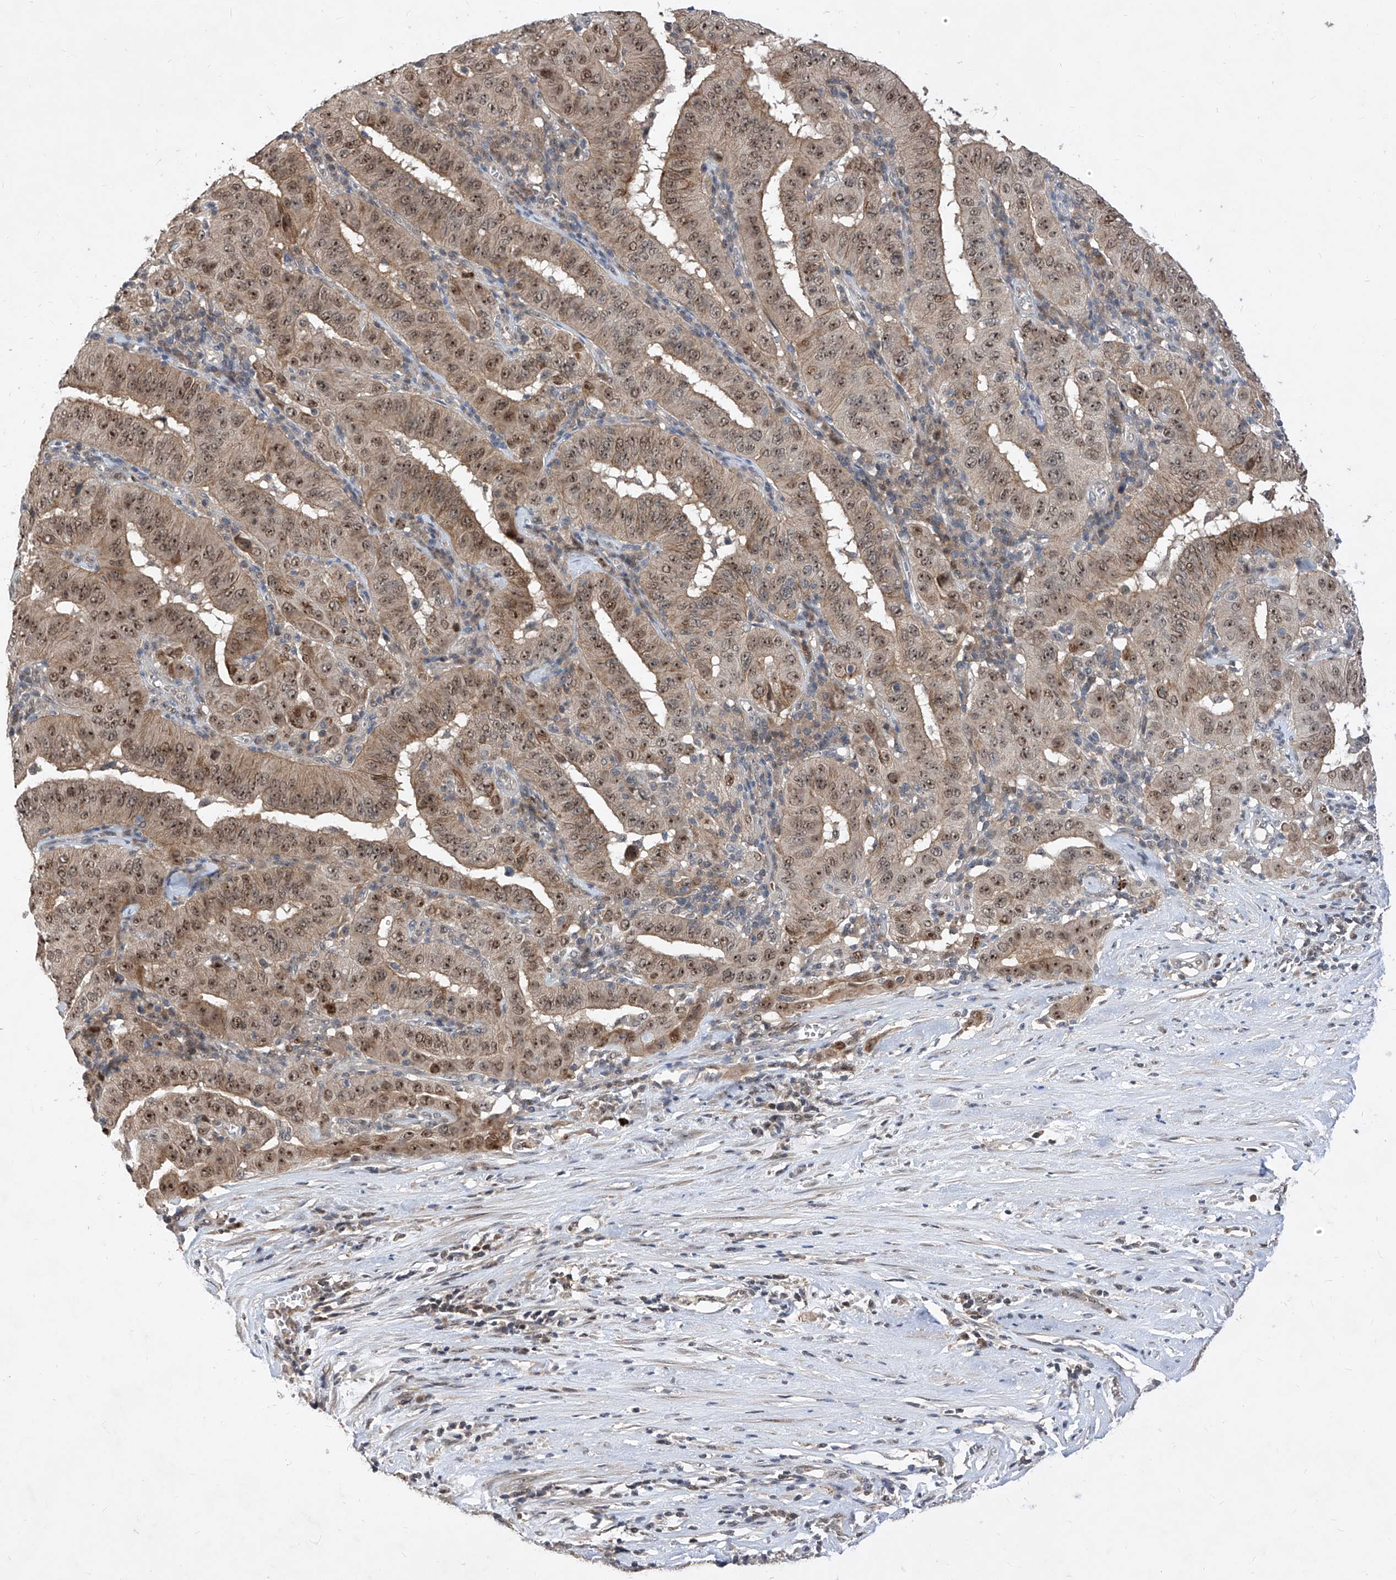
{"staining": {"intensity": "moderate", "quantity": ">75%", "location": "cytoplasmic/membranous,nuclear"}, "tissue": "pancreatic cancer", "cell_type": "Tumor cells", "image_type": "cancer", "snomed": [{"axis": "morphology", "description": "Adenocarcinoma, NOS"}, {"axis": "topography", "description": "Pancreas"}], "caption": "IHC staining of adenocarcinoma (pancreatic), which demonstrates medium levels of moderate cytoplasmic/membranous and nuclear expression in about >75% of tumor cells indicating moderate cytoplasmic/membranous and nuclear protein staining. The staining was performed using DAB (3,3'-diaminobenzidine) (brown) for protein detection and nuclei were counterstained in hematoxylin (blue).", "gene": "LGR4", "patient": {"sex": "male", "age": 63}}